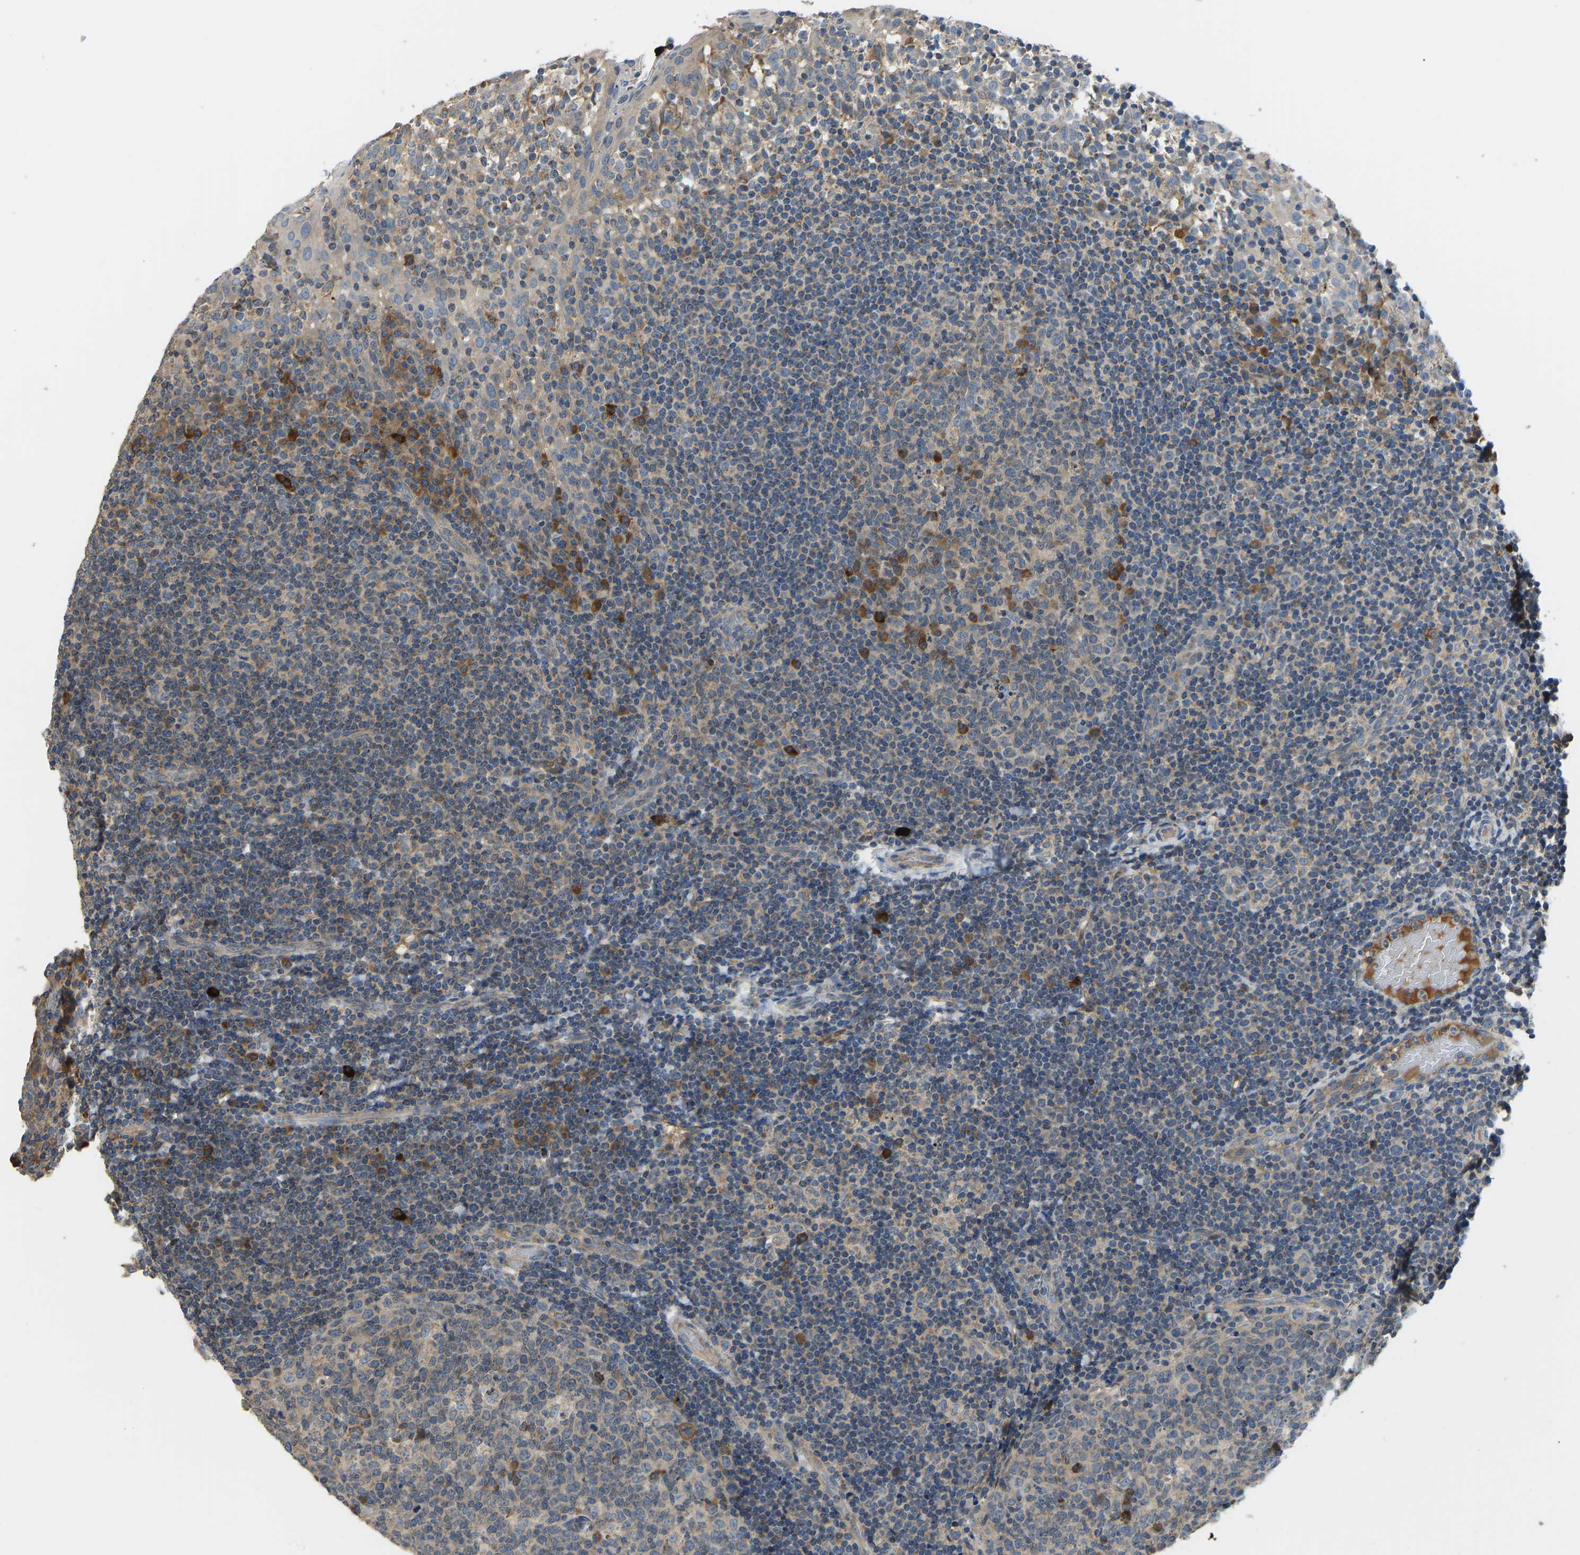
{"staining": {"intensity": "moderate", "quantity": "<25%", "location": "cytoplasmic/membranous"}, "tissue": "tonsil", "cell_type": "Germinal center cells", "image_type": "normal", "snomed": [{"axis": "morphology", "description": "Normal tissue, NOS"}, {"axis": "topography", "description": "Tonsil"}], "caption": "Protein staining by IHC exhibits moderate cytoplasmic/membranous expression in approximately <25% of germinal center cells in normal tonsil. The protein of interest is stained brown, and the nuclei are stained in blue (DAB (3,3'-diaminobenzidine) IHC with brightfield microscopy, high magnification).", "gene": "RBP1", "patient": {"sex": "female", "age": 19}}